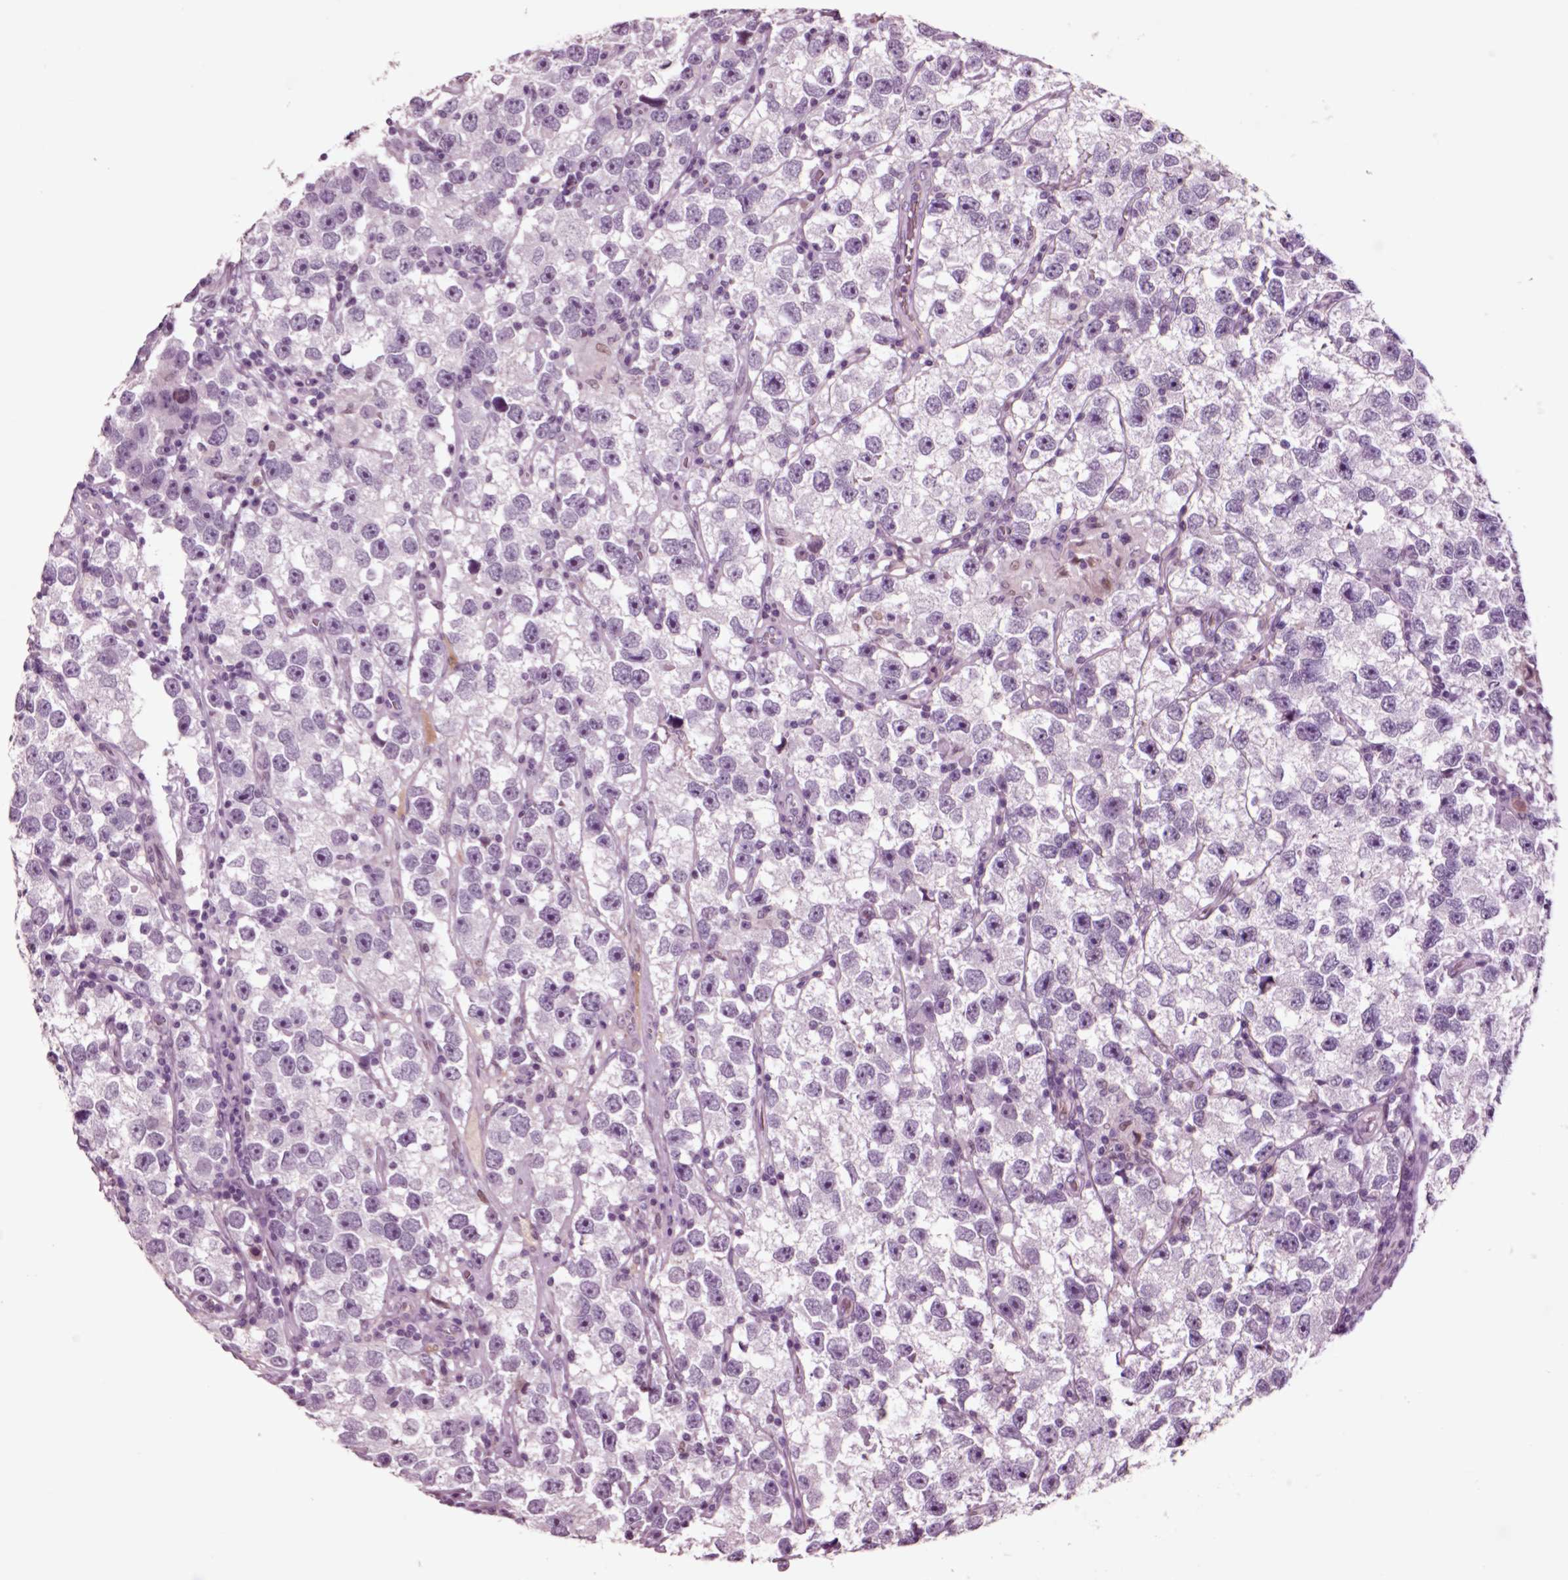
{"staining": {"intensity": "negative", "quantity": "none", "location": "none"}, "tissue": "testis cancer", "cell_type": "Tumor cells", "image_type": "cancer", "snomed": [{"axis": "morphology", "description": "Seminoma, NOS"}, {"axis": "topography", "description": "Testis"}], "caption": "IHC photomicrograph of seminoma (testis) stained for a protein (brown), which shows no expression in tumor cells. (DAB immunohistochemistry (IHC), high magnification).", "gene": "CHGB", "patient": {"sex": "male", "age": 26}}